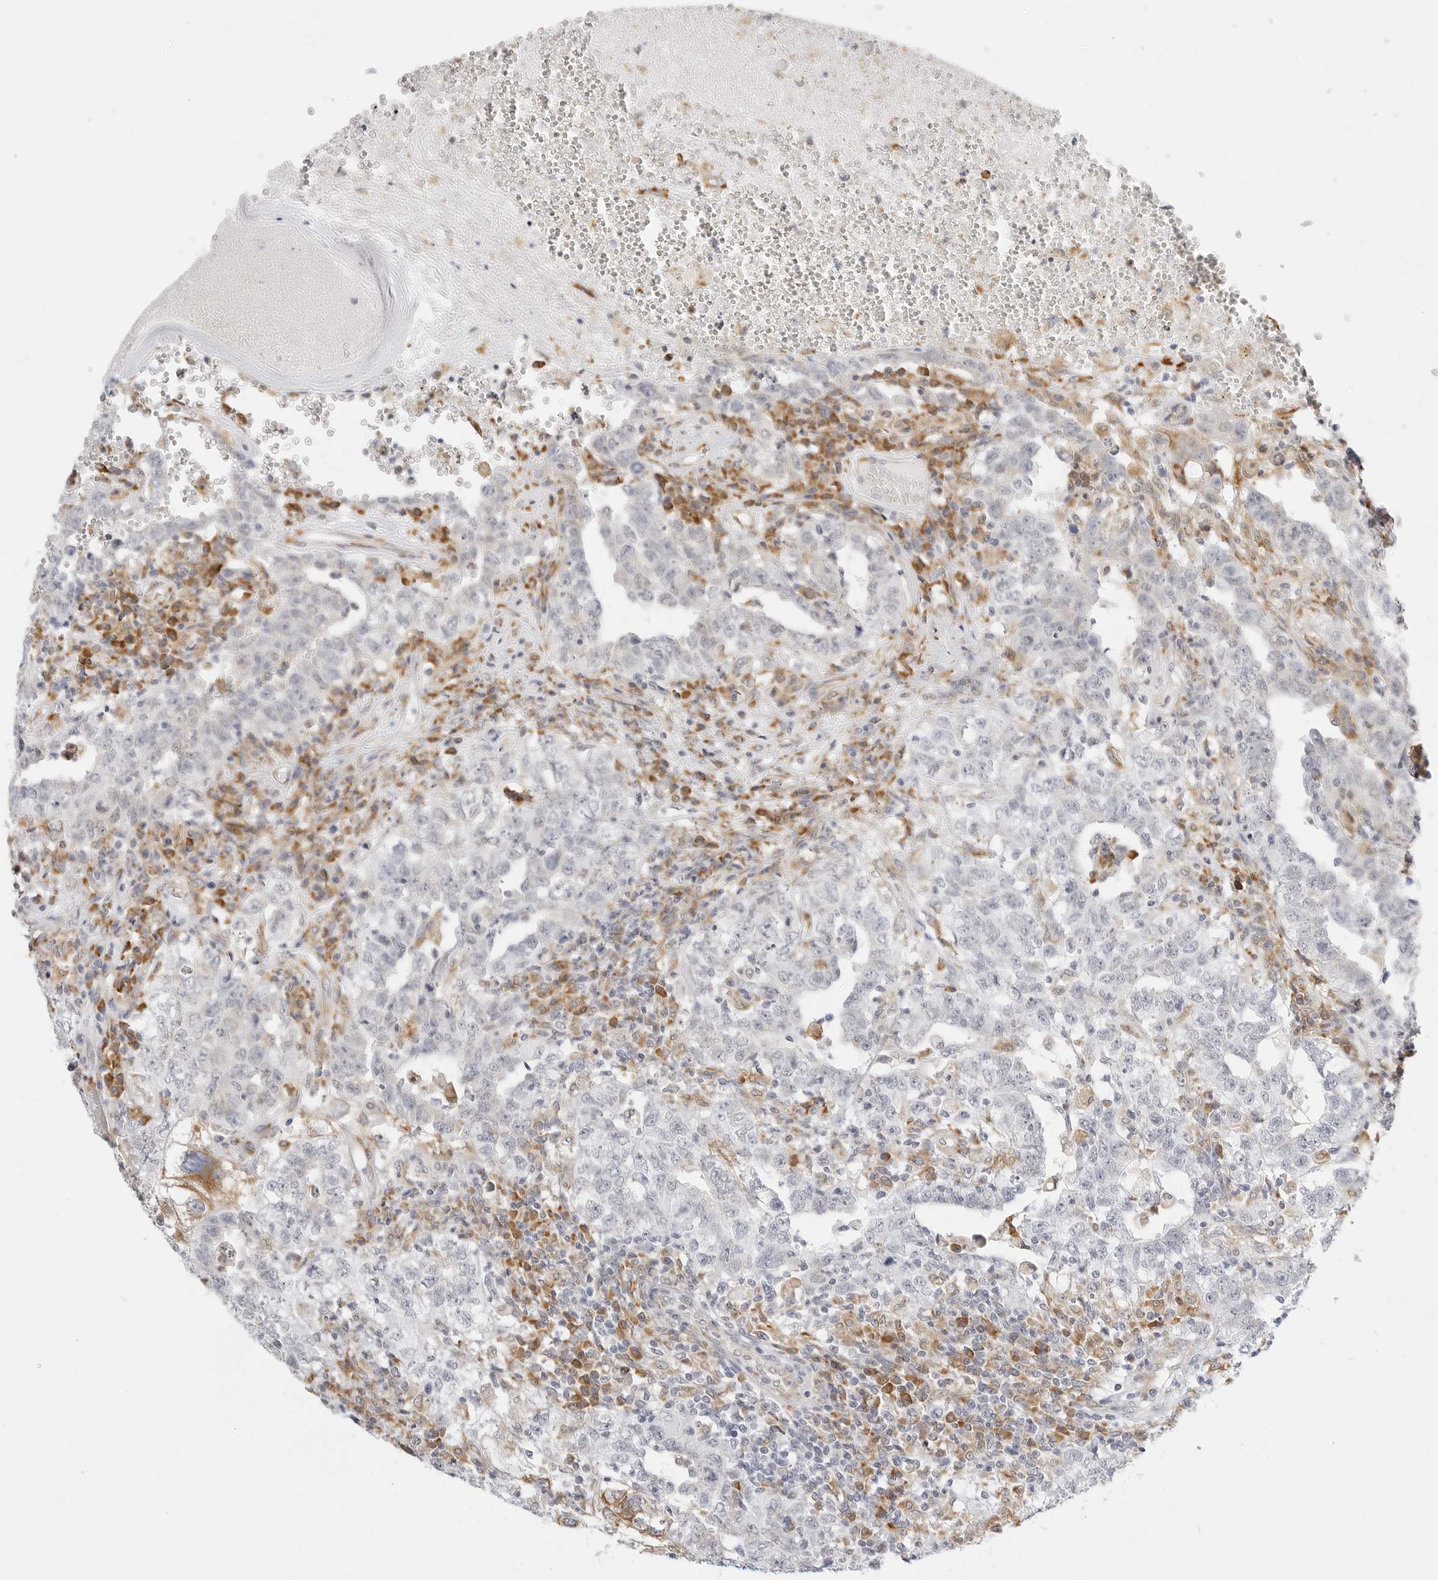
{"staining": {"intensity": "negative", "quantity": "none", "location": "none"}, "tissue": "testis cancer", "cell_type": "Tumor cells", "image_type": "cancer", "snomed": [{"axis": "morphology", "description": "Carcinoma, Embryonal, NOS"}, {"axis": "topography", "description": "Testis"}], "caption": "Photomicrograph shows no protein staining in tumor cells of testis cancer tissue.", "gene": "THEM4", "patient": {"sex": "male", "age": 26}}